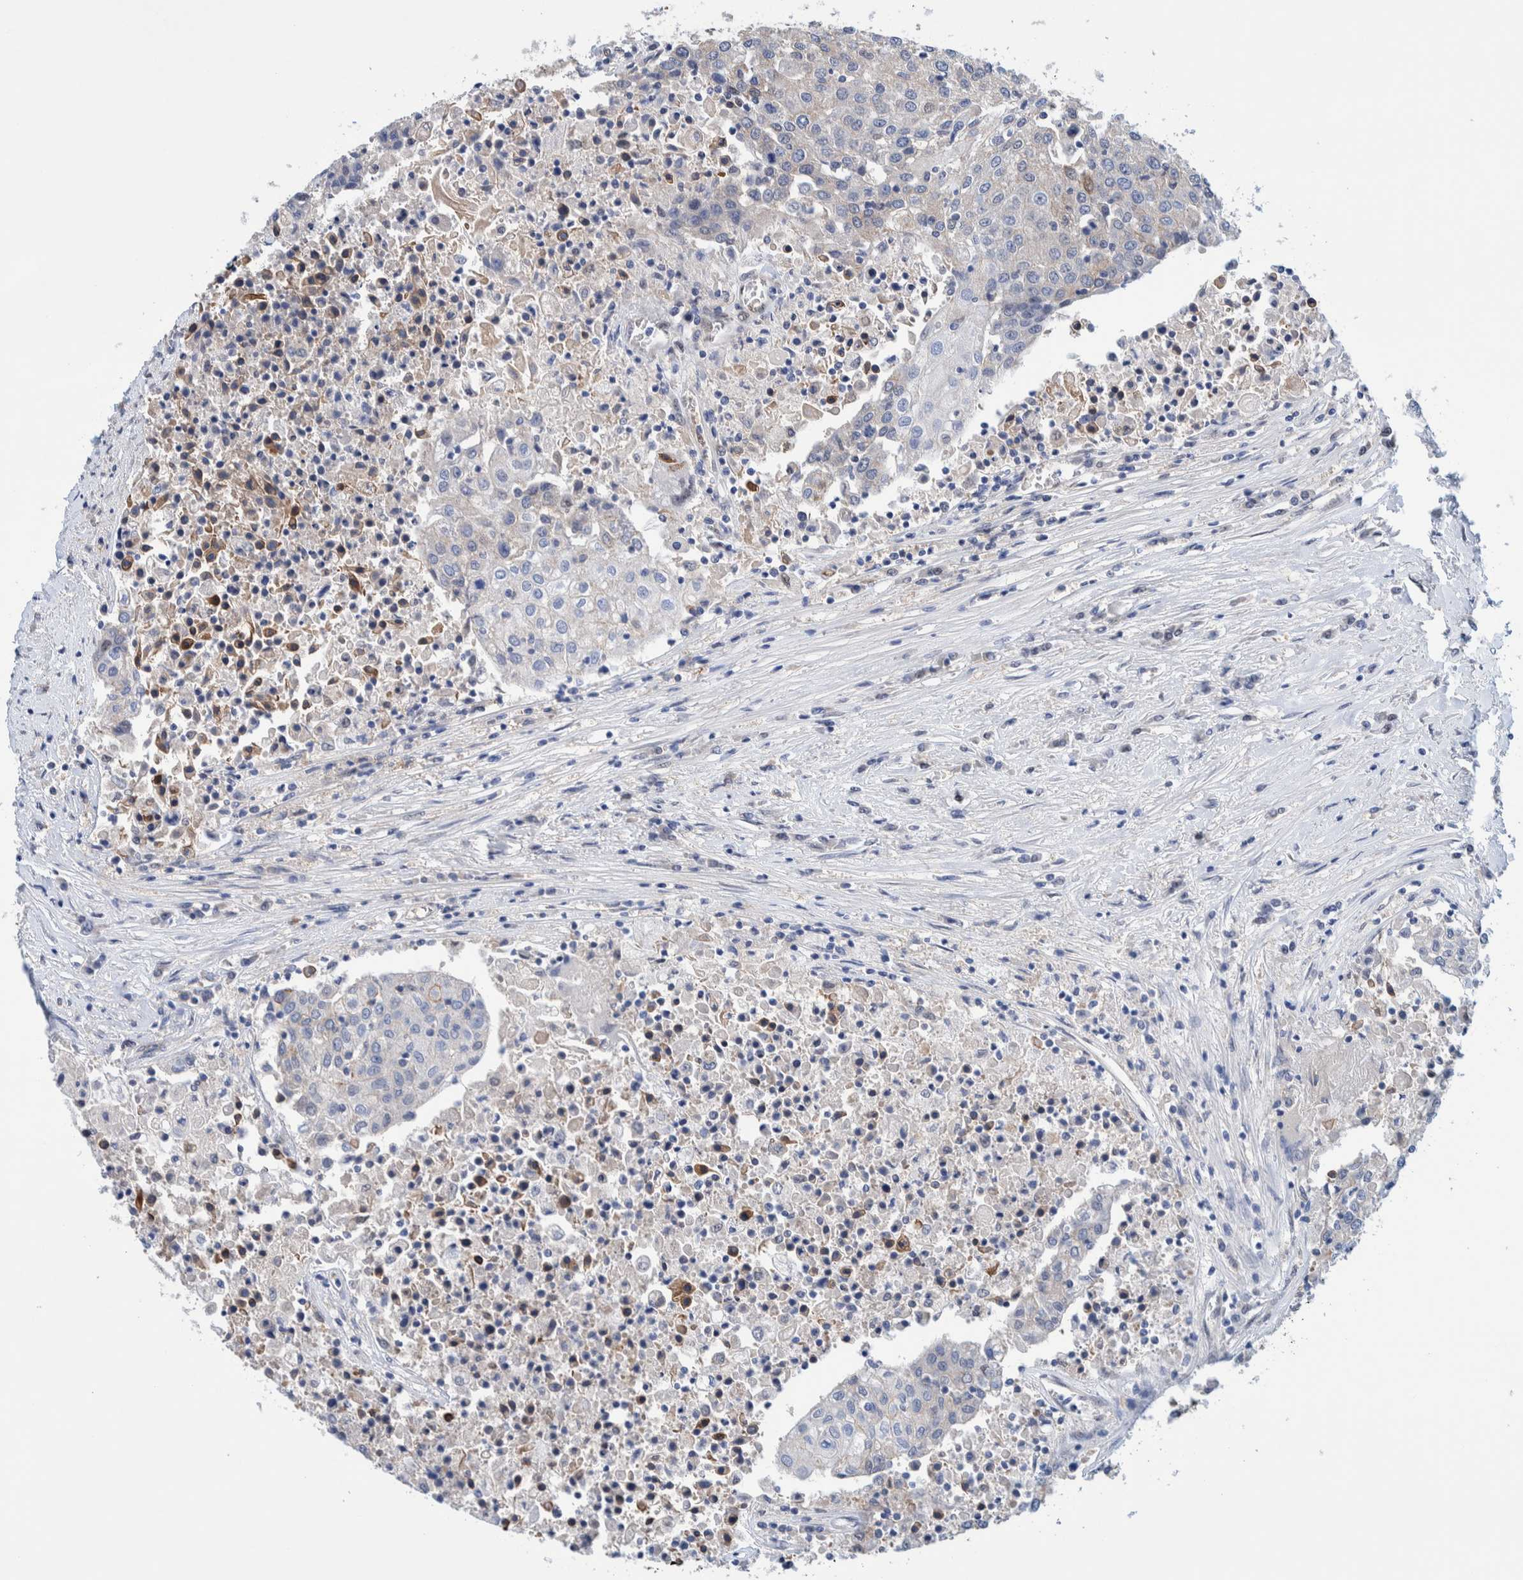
{"staining": {"intensity": "negative", "quantity": "none", "location": "none"}, "tissue": "urothelial cancer", "cell_type": "Tumor cells", "image_type": "cancer", "snomed": [{"axis": "morphology", "description": "Urothelial carcinoma, High grade"}, {"axis": "topography", "description": "Urinary bladder"}], "caption": "High power microscopy histopathology image of an IHC photomicrograph of urothelial cancer, revealing no significant expression in tumor cells.", "gene": "PFAS", "patient": {"sex": "female", "age": 85}}